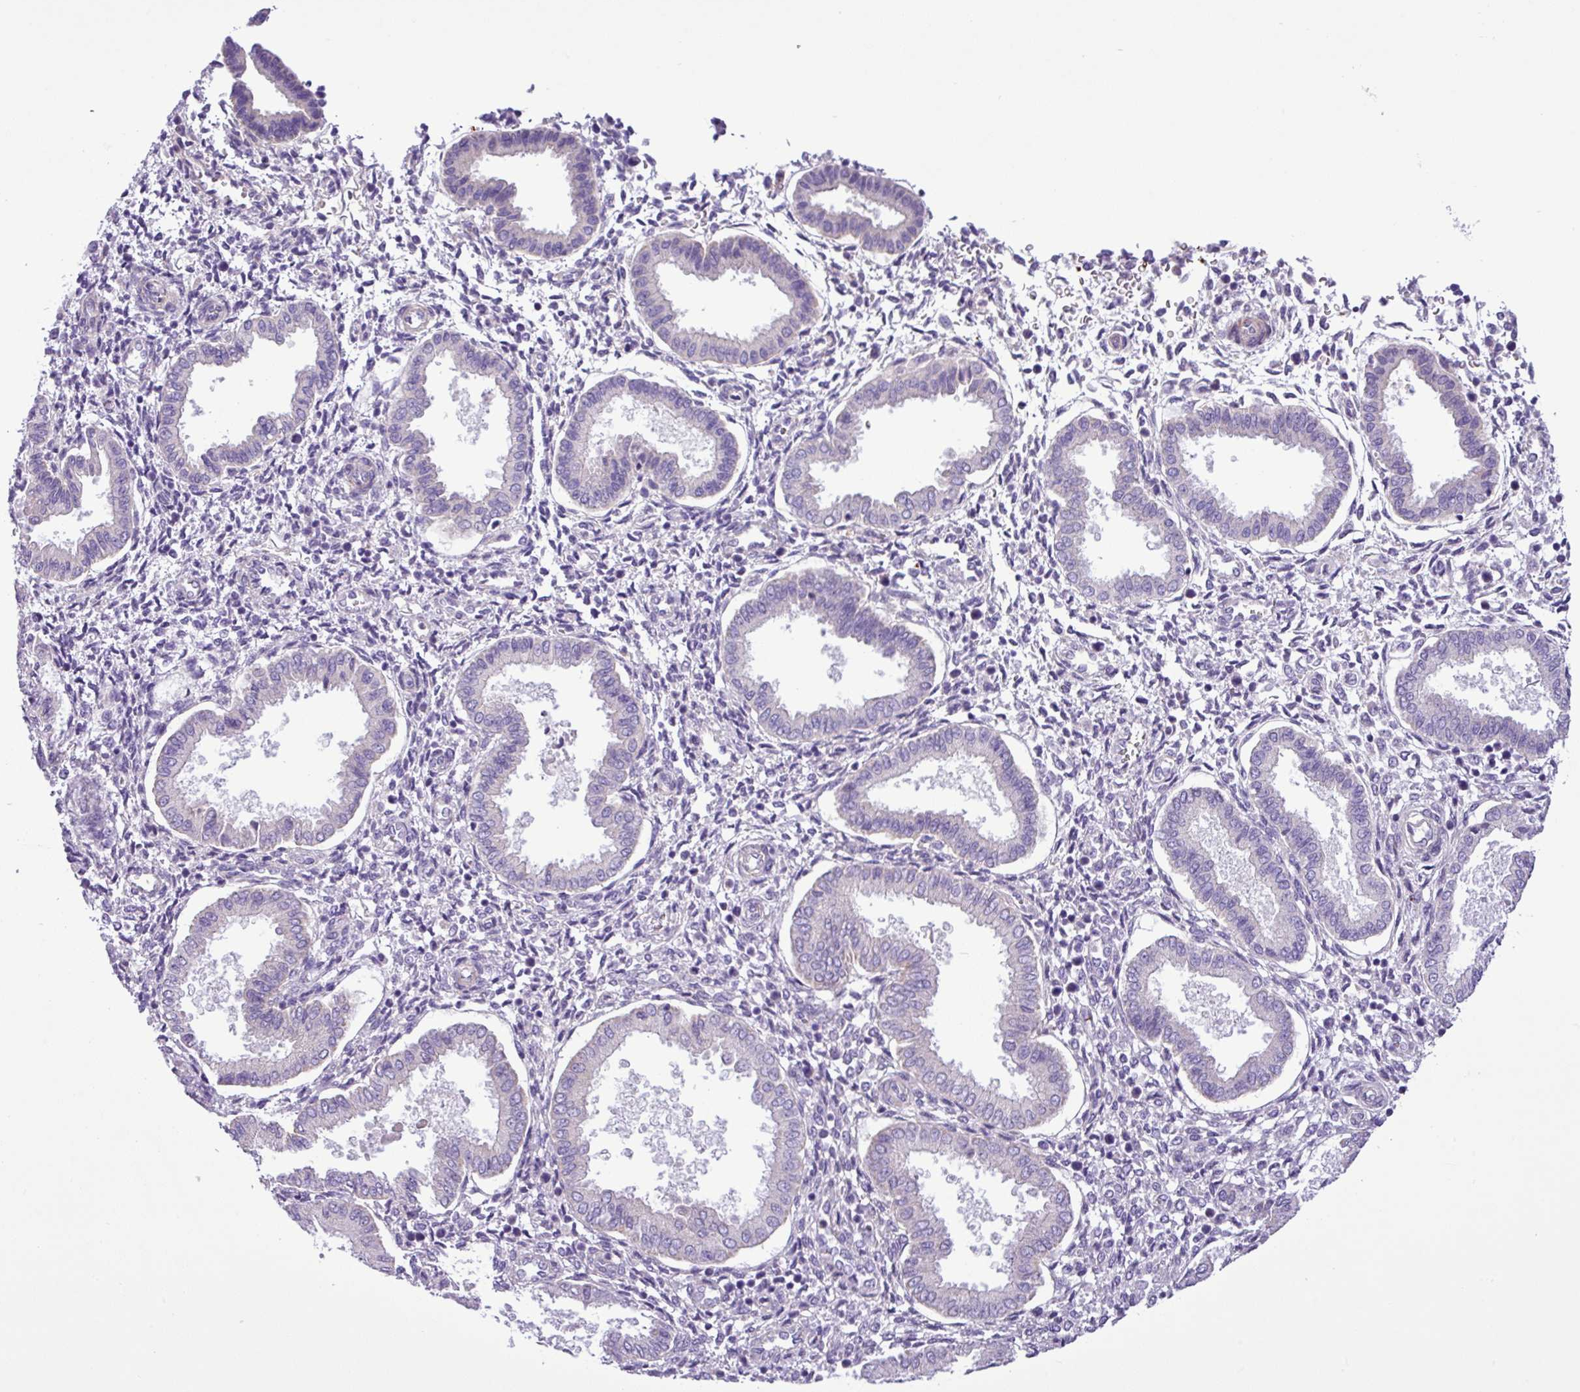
{"staining": {"intensity": "negative", "quantity": "none", "location": "none"}, "tissue": "endometrium", "cell_type": "Cells in endometrial stroma", "image_type": "normal", "snomed": [{"axis": "morphology", "description": "Normal tissue, NOS"}, {"axis": "topography", "description": "Endometrium"}], "caption": "Immunohistochemical staining of unremarkable human endometrium reveals no significant positivity in cells in endometrial stroma.", "gene": "C11orf91", "patient": {"sex": "female", "age": 24}}